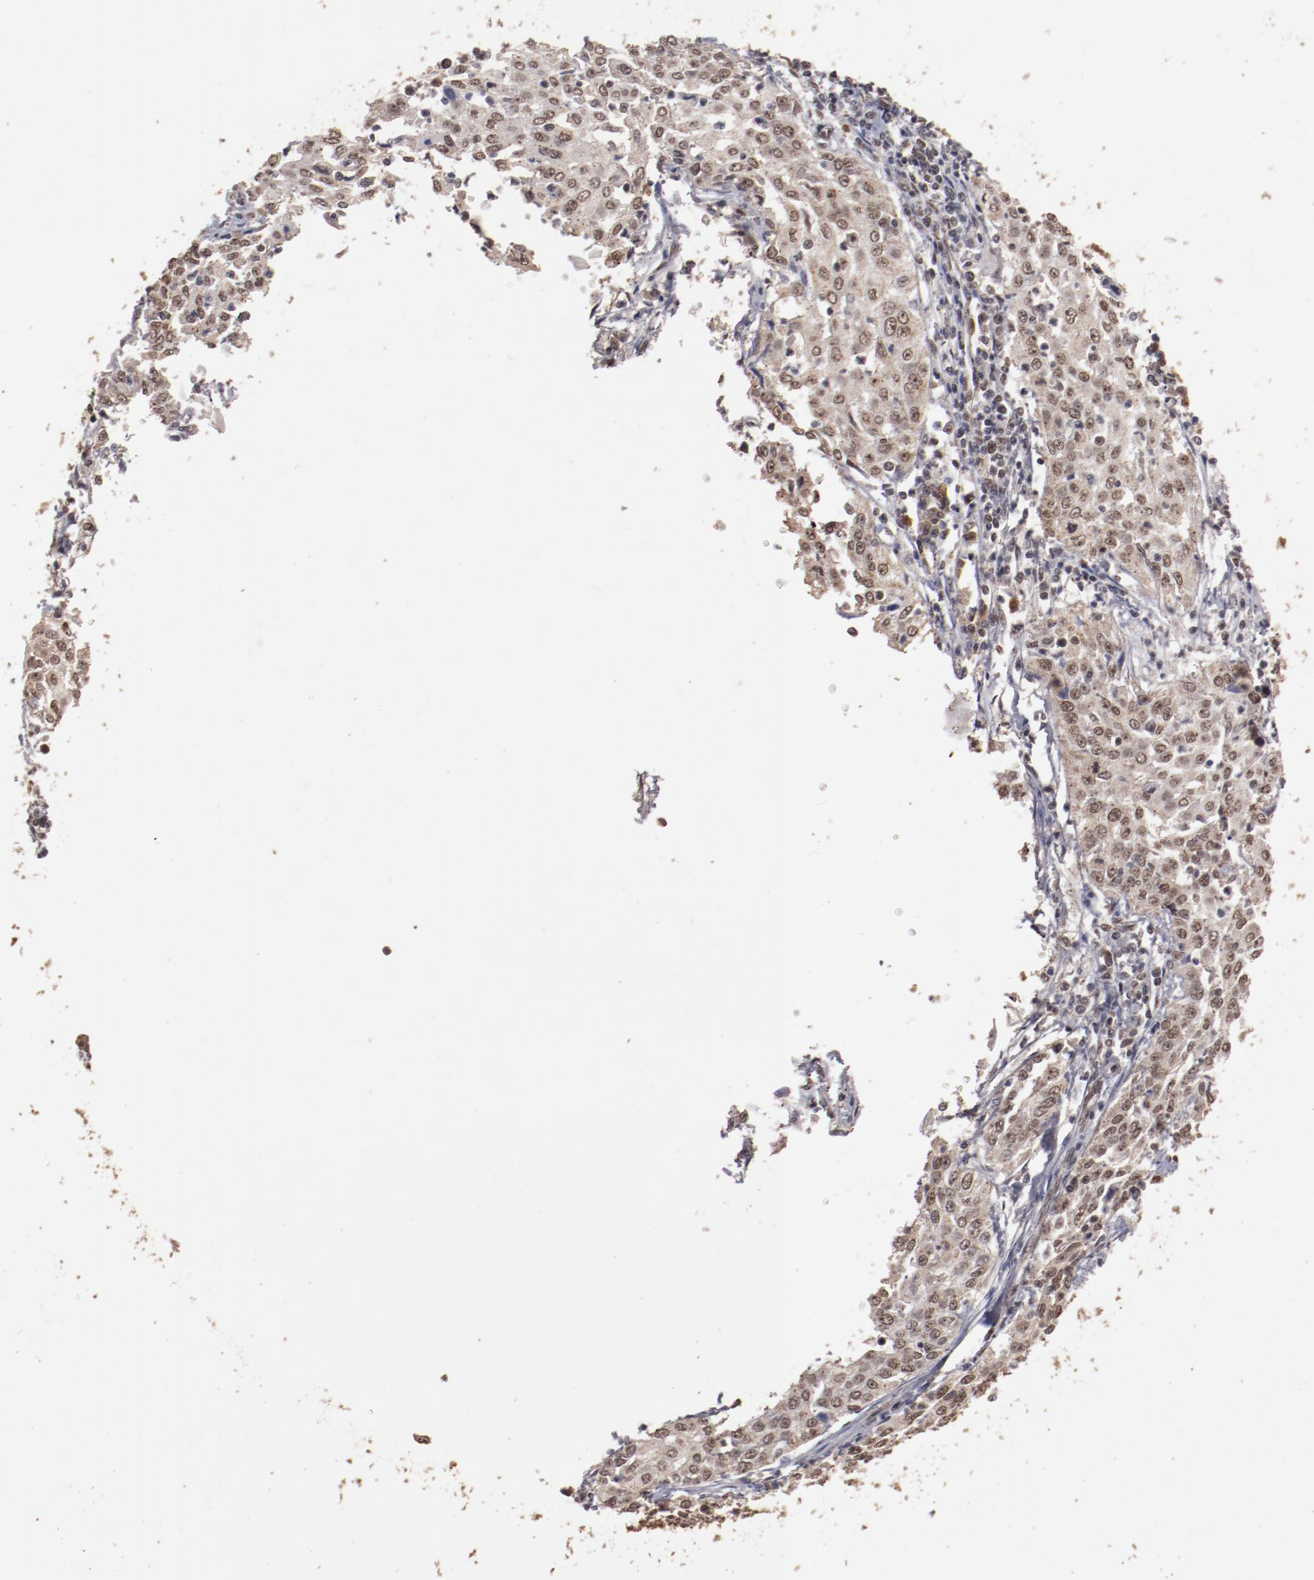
{"staining": {"intensity": "weak", "quantity": ">75%", "location": "cytoplasmic/membranous,nuclear"}, "tissue": "cervical cancer", "cell_type": "Tumor cells", "image_type": "cancer", "snomed": [{"axis": "morphology", "description": "Squamous cell carcinoma, NOS"}, {"axis": "topography", "description": "Cervix"}], "caption": "Tumor cells show weak cytoplasmic/membranous and nuclear staining in about >75% of cells in cervical cancer. Immunohistochemistry (ihc) stains the protein in brown and the nuclei are stained blue.", "gene": "CLOCK", "patient": {"sex": "female", "age": 39}}